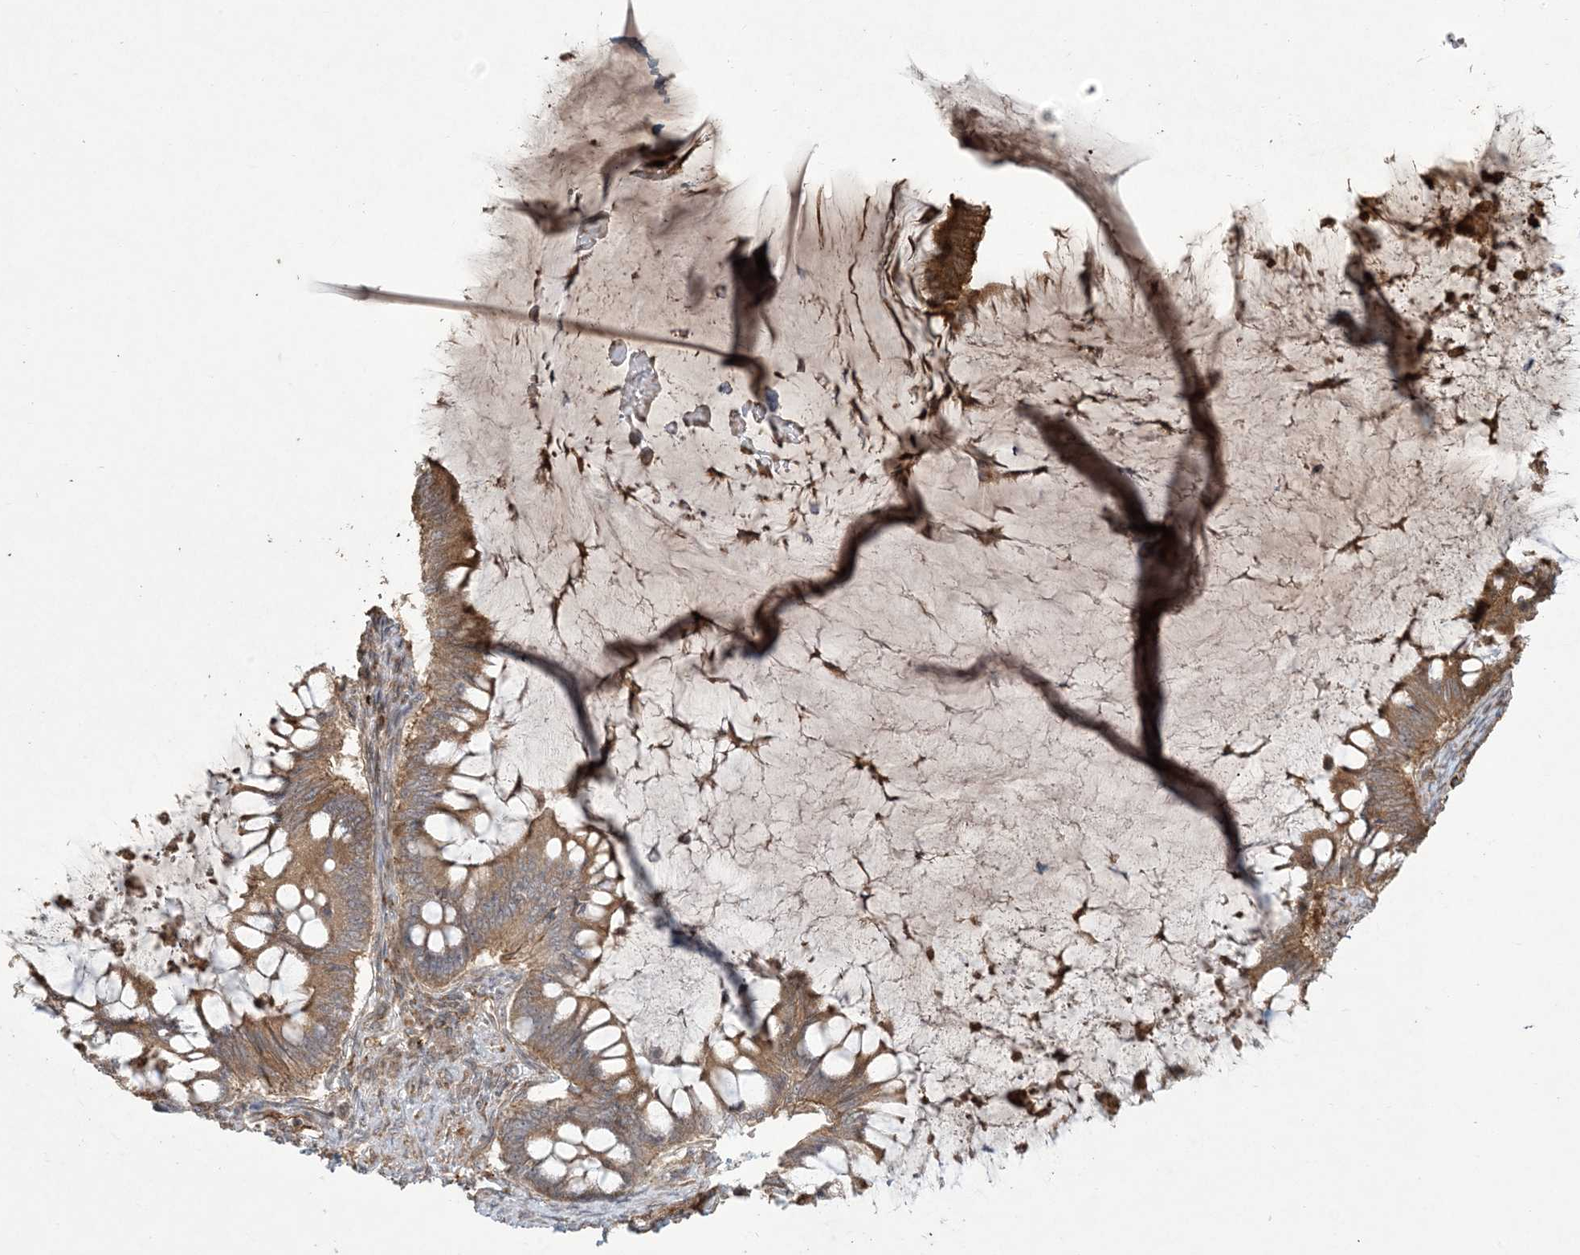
{"staining": {"intensity": "moderate", "quantity": ">75%", "location": "cytoplasmic/membranous"}, "tissue": "ovarian cancer", "cell_type": "Tumor cells", "image_type": "cancer", "snomed": [{"axis": "morphology", "description": "Cystadenocarcinoma, mucinous, NOS"}, {"axis": "topography", "description": "Ovary"}], "caption": "This image exhibits immunohistochemistry staining of human ovarian cancer, with medium moderate cytoplasmic/membranous staining in about >75% of tumor cells.", "gene": "KLHL18", "patient": {"sex": "female", "age": 61}}